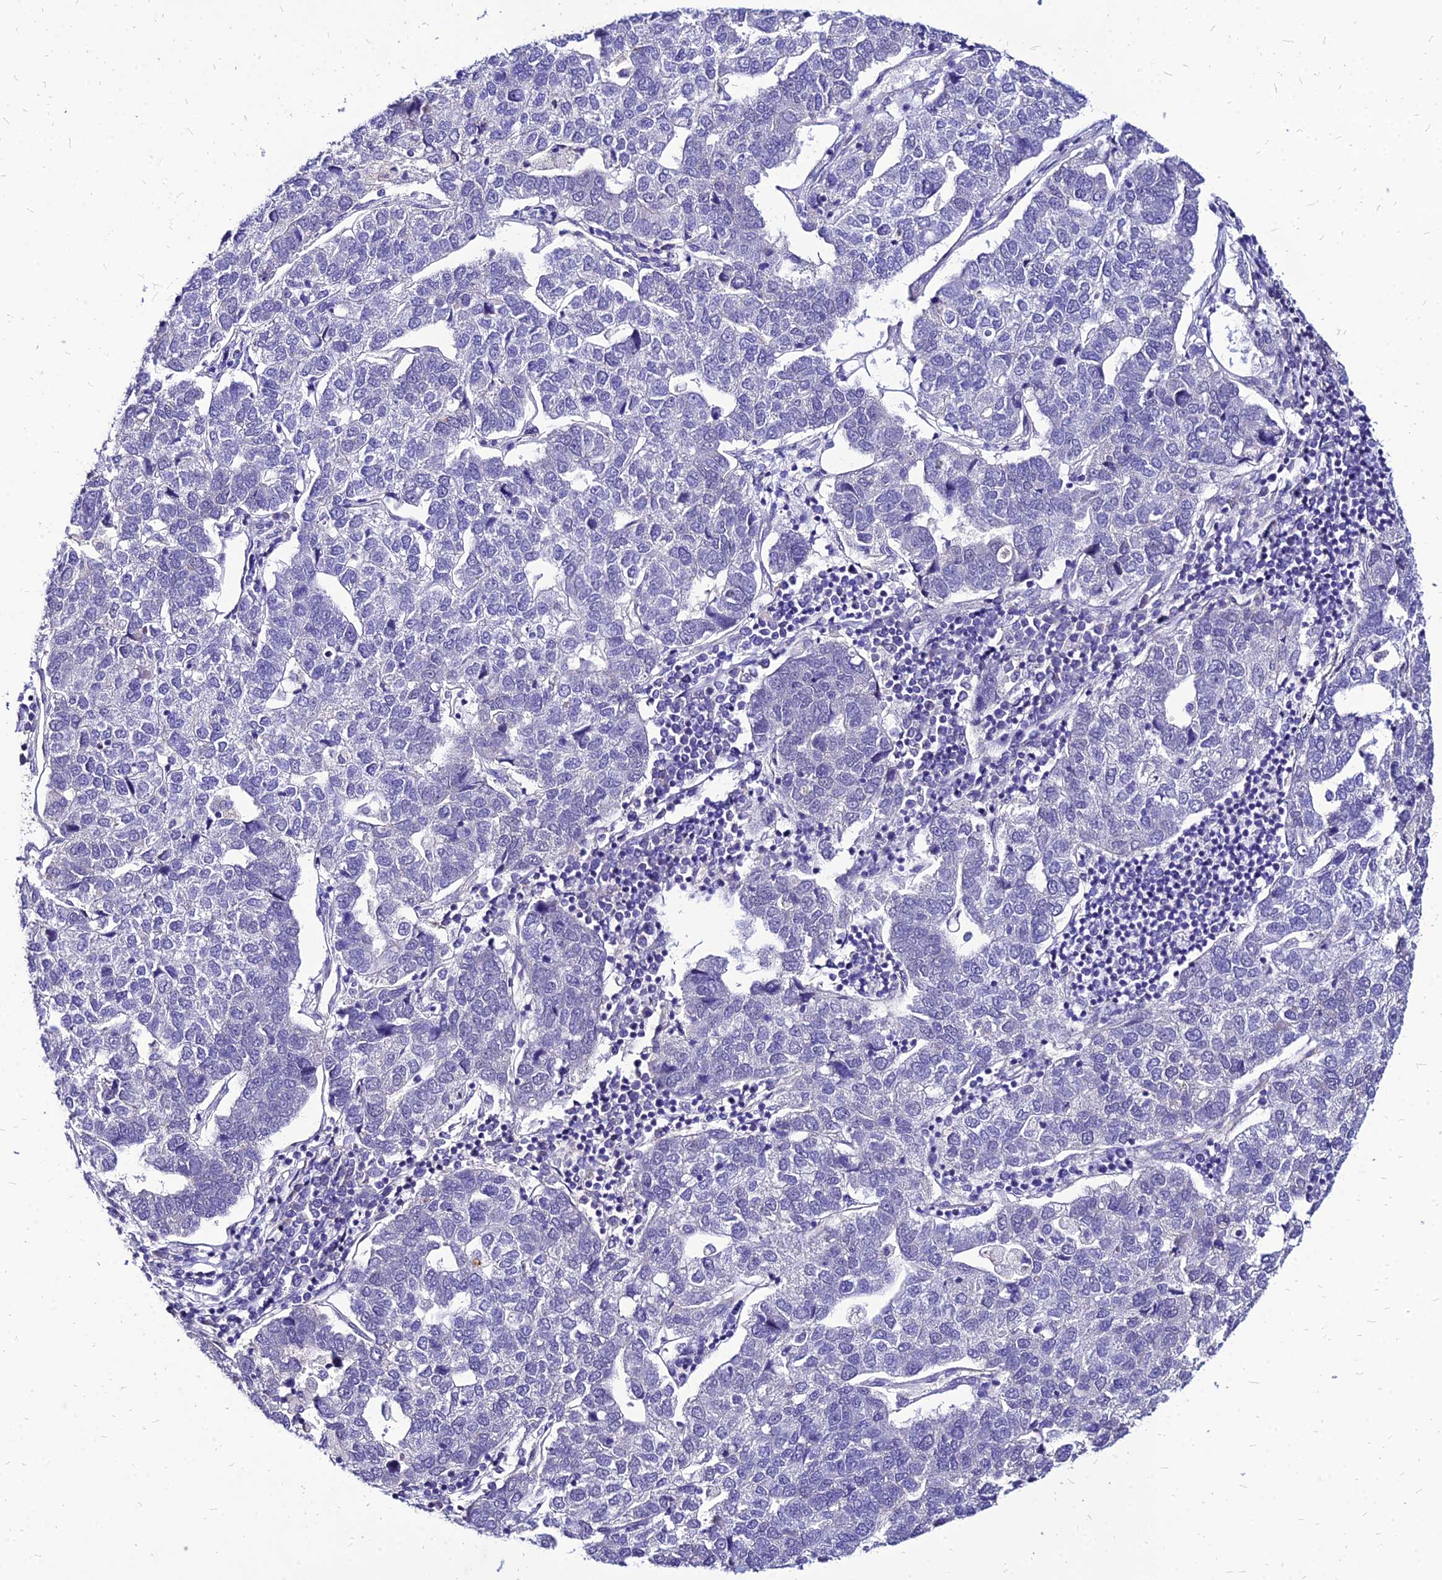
{"staining": {"intensity": "negative", "quantity": "none", "location": "none"}, "tissue": "pancreatic cancer", "cell_type": "Tumor cells", "image_type": "cancer", "snomed": [{"axis": "morphology", "description": "Adenocarcinoma, NOS"}, {"axis": "topography", "description": "Pancreas"}], "caption": "Immunohistochemistry (IHC) photomicrograph of pancreatic cancer (adenocarcinoma) stained for a protein (brown), which demonstrates no expression in tumor cells. (DAB (3,3'-diaminobenzidine) immunohistochemistry visualized using brightfield microscopy, high magnification).", "gene": "YEATS2", "patient": {"sex": "female", "age": 61}}